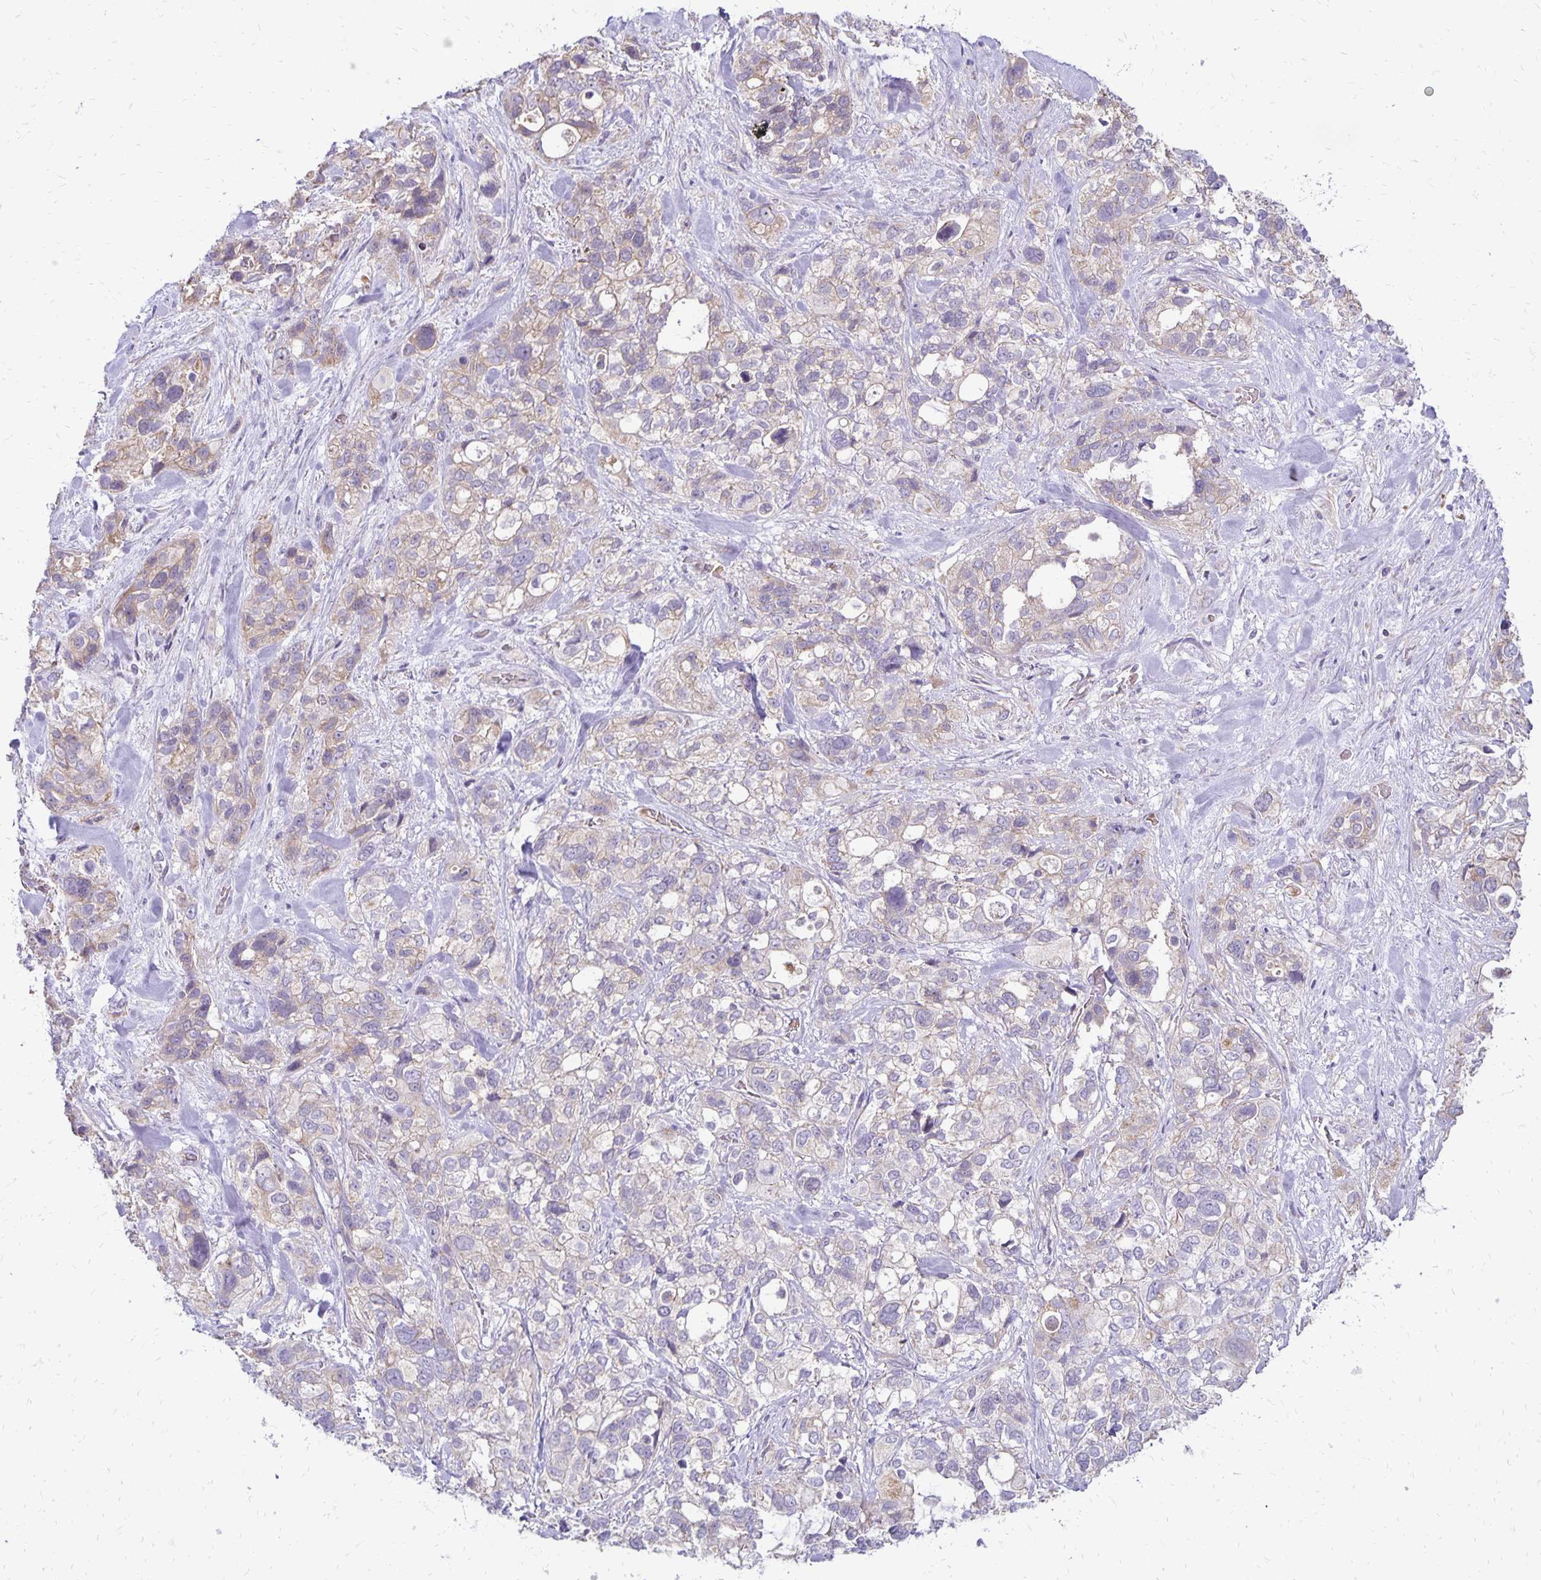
{"staining": {"intensity": "weak", "quantity": "<25%", "location": "cytoplasmic/membranous"}, "tissue": "stomach cancer", "cell_type": "Tumor cells", "image_type": "cancer", "snomed": [{"axis": "morphology", "description": "Adenocarcinoma, NOS"}, {"axis": "topography", "description": "Stomach, upper"}], "caption": "Immunohistochemistry of stomach adenocarcinoma reveals no expression in tumor cells.", "gene": "FN3K", "patient": {"sex": "female", "age": 81}}